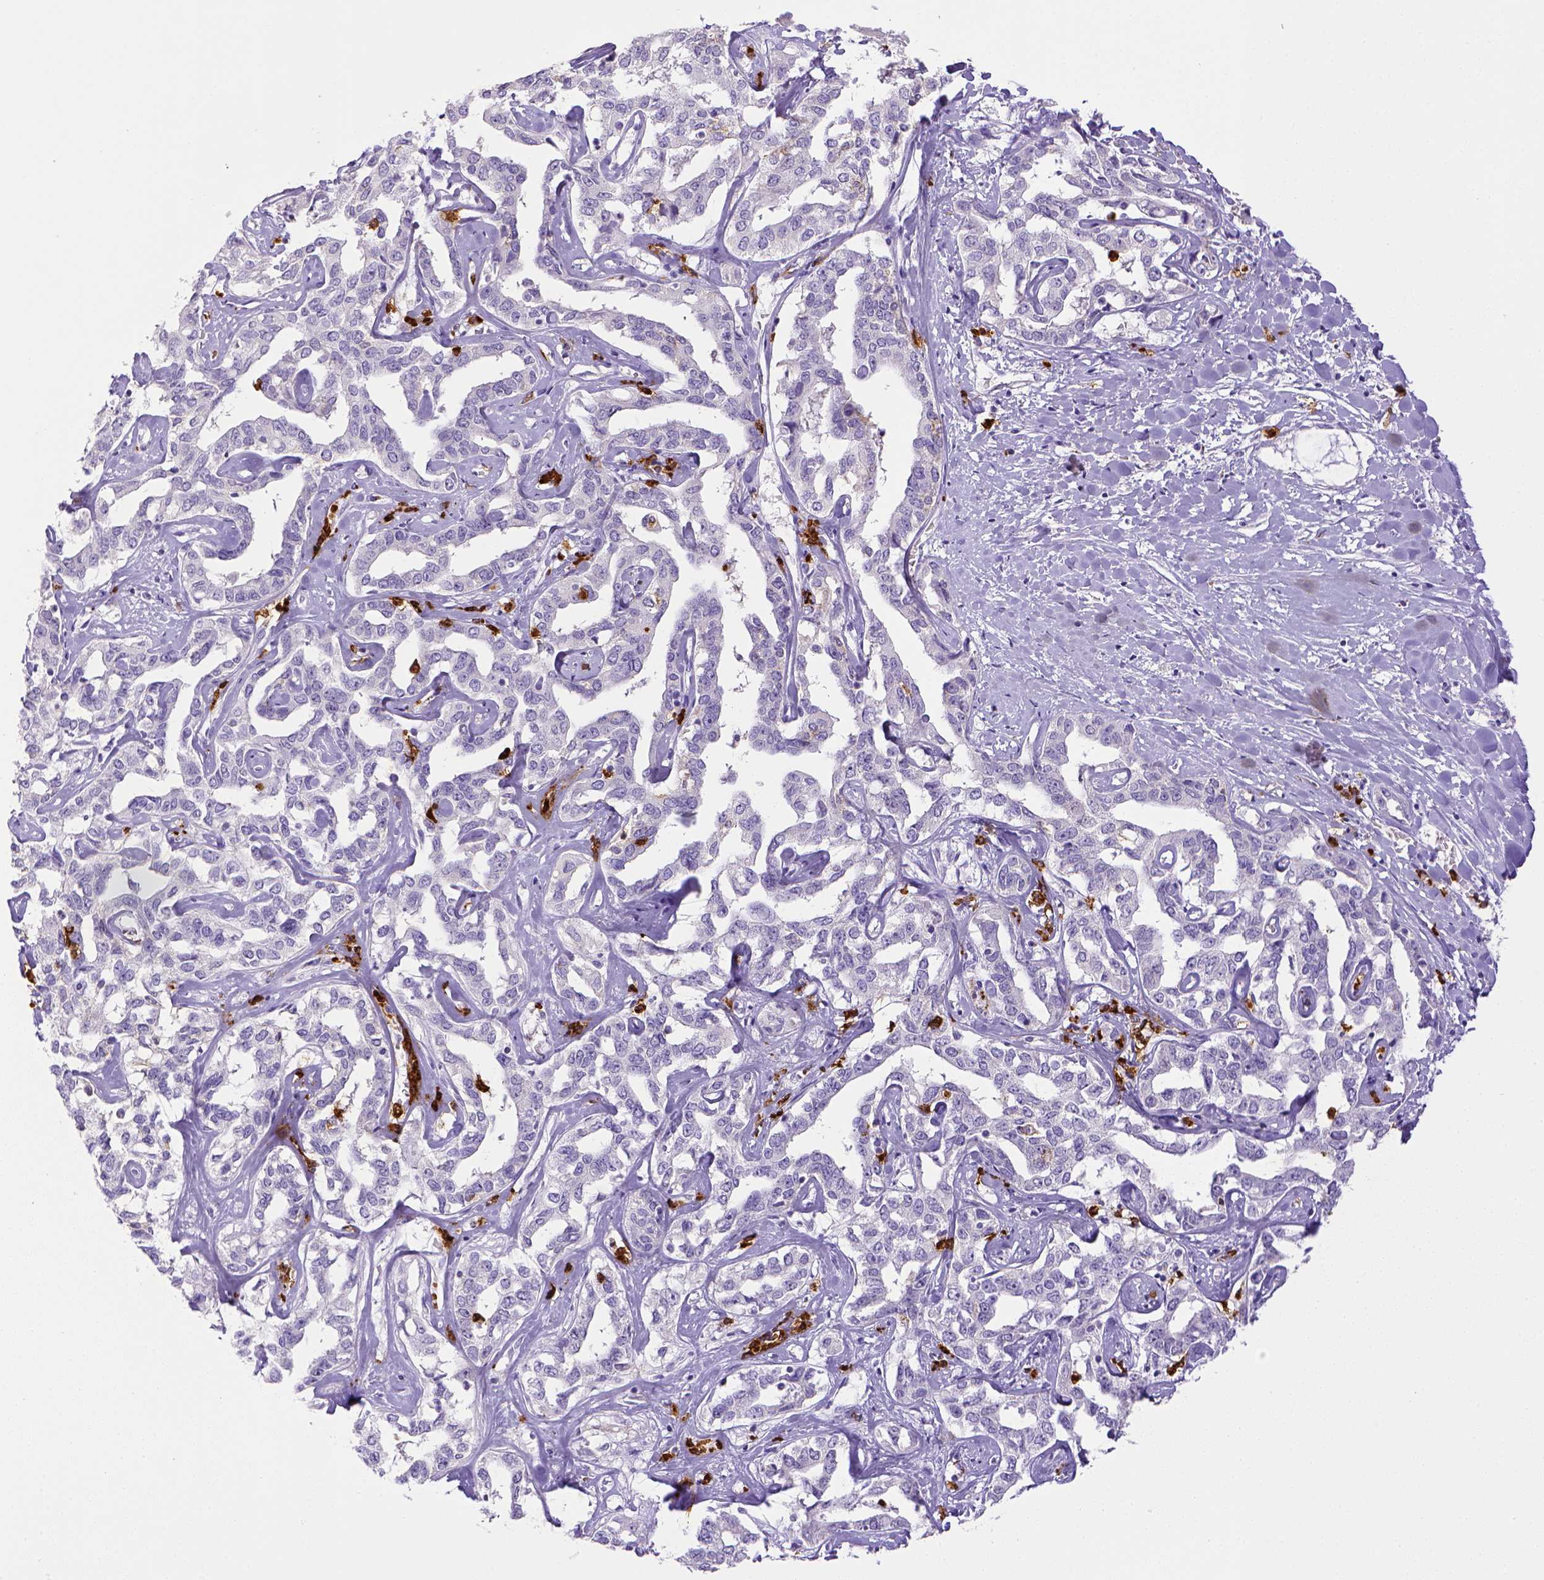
{"staining": {"intensity": "negative", "quantity": "none", "location": "none"}, "tissue": "liver cancer", "cell_type": "Tumor cells", "image_type": "cancer", "snomed": [{"axis": "morphology", "description": "Cholangiocarcinoma"}, {"axis": "topography", "description": "Liver"}], "caption": "High magnification brightfield microscopy of liver cancer (cholangiocarcinoma) stained with DAB (brown) and counterstained with hematoxylin (blue): tumor cells show no significant positivity.", "gene": "ITGAM", "patient": {"sex": "male", "age": 59}}